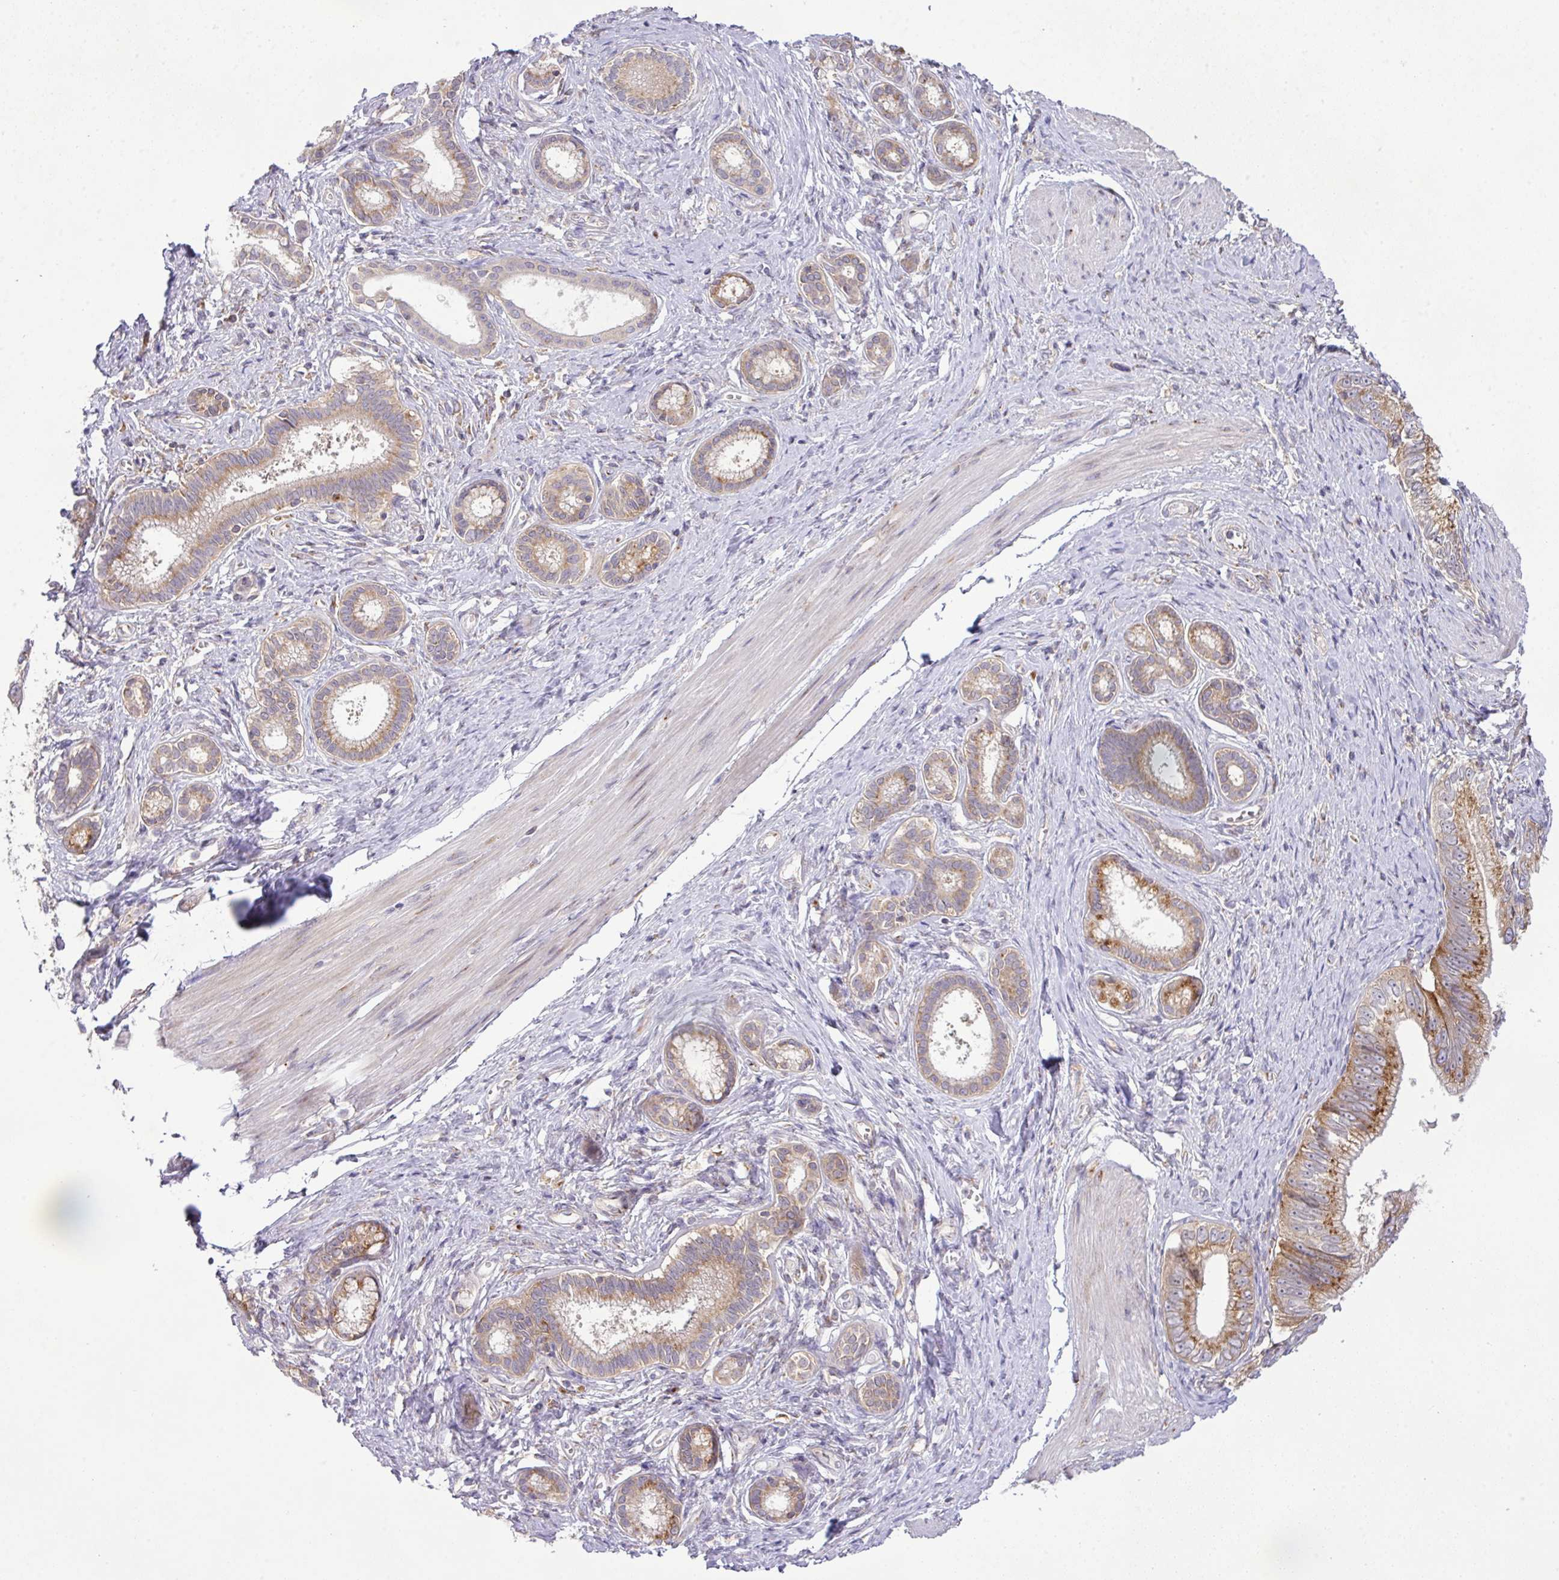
{"staining": {"intensity": "moderate", "quantity": "25%-75%", "location": "cytoplasmic/membranous"}, "tissue": "pancreatic cancer", "cell_type": "Tumor cells", "image_type": "cancer", "snomed": [{"axis": "morphology", "description": "Adenocarcinoma, NOS"}, {"axis": "topography", "description": "Pancreas"}], "caption": "A brown stain highlights moderate cytoplasmic/membranous expression of a protein in human adenocarcinoma (pancreatic) tumor cells.", "gene": "VTI1A", "patient": {"sex": "male", "age": 70}}